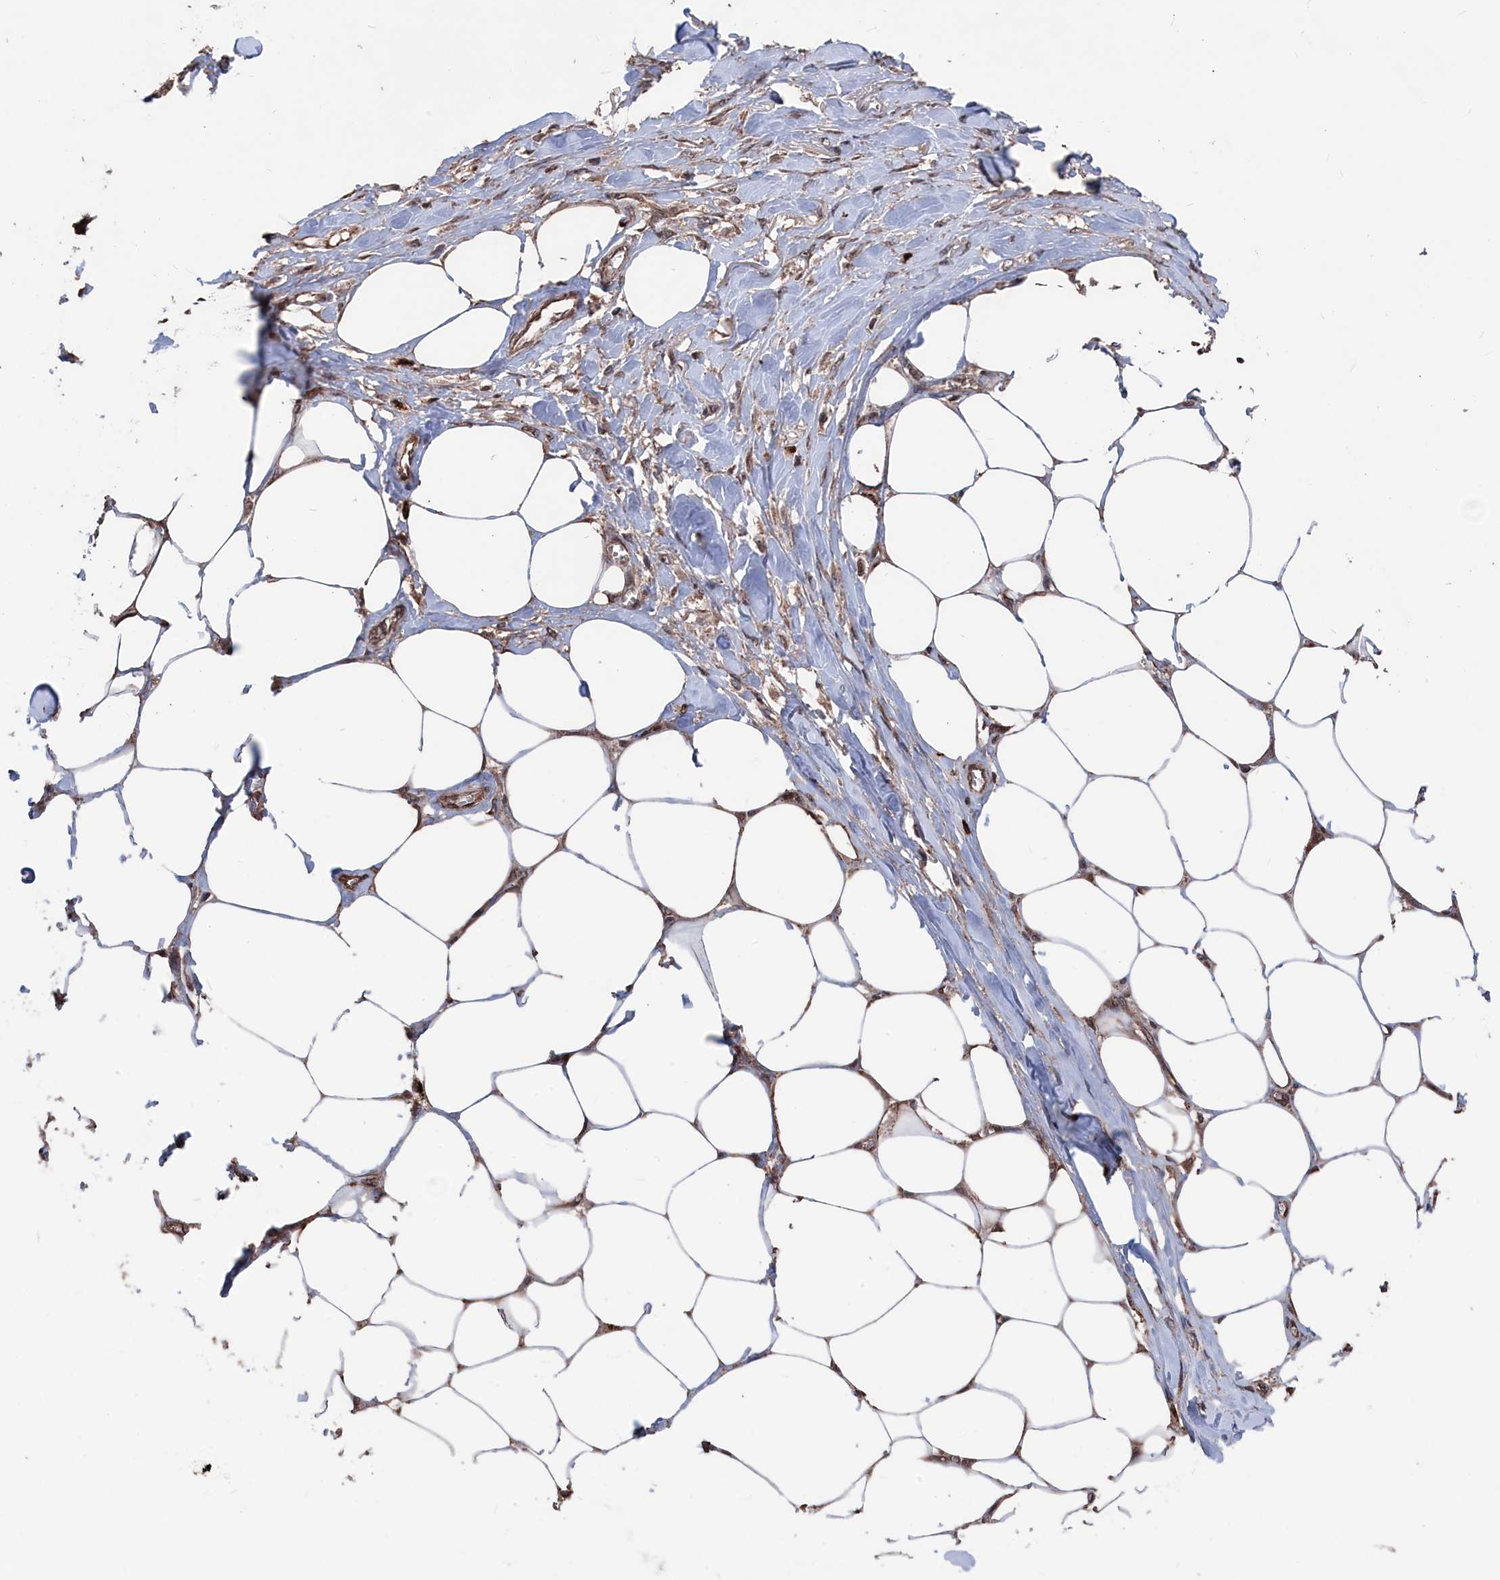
{"staining": {"intensity": "negative", "quantity": "none", "location": "none"}, "tissue": "skin cancer", "cell_type": "Tumor cells", "image_type": "cancer", "snomed": [{"axis": "morphology", "description": "Squamous cell carcinoma, NOS"}, {"axis": "topography", "description": "Skin"}, {"axis": "topography", "description": "Subcutis"}], "caption": "This is an immunohistochemistry micrograph of human squamous cell carcinoma (skin). There is no staining in tumor cells.", "gene": "PDE12", "patient": {"sex": "male", "age": 73}}